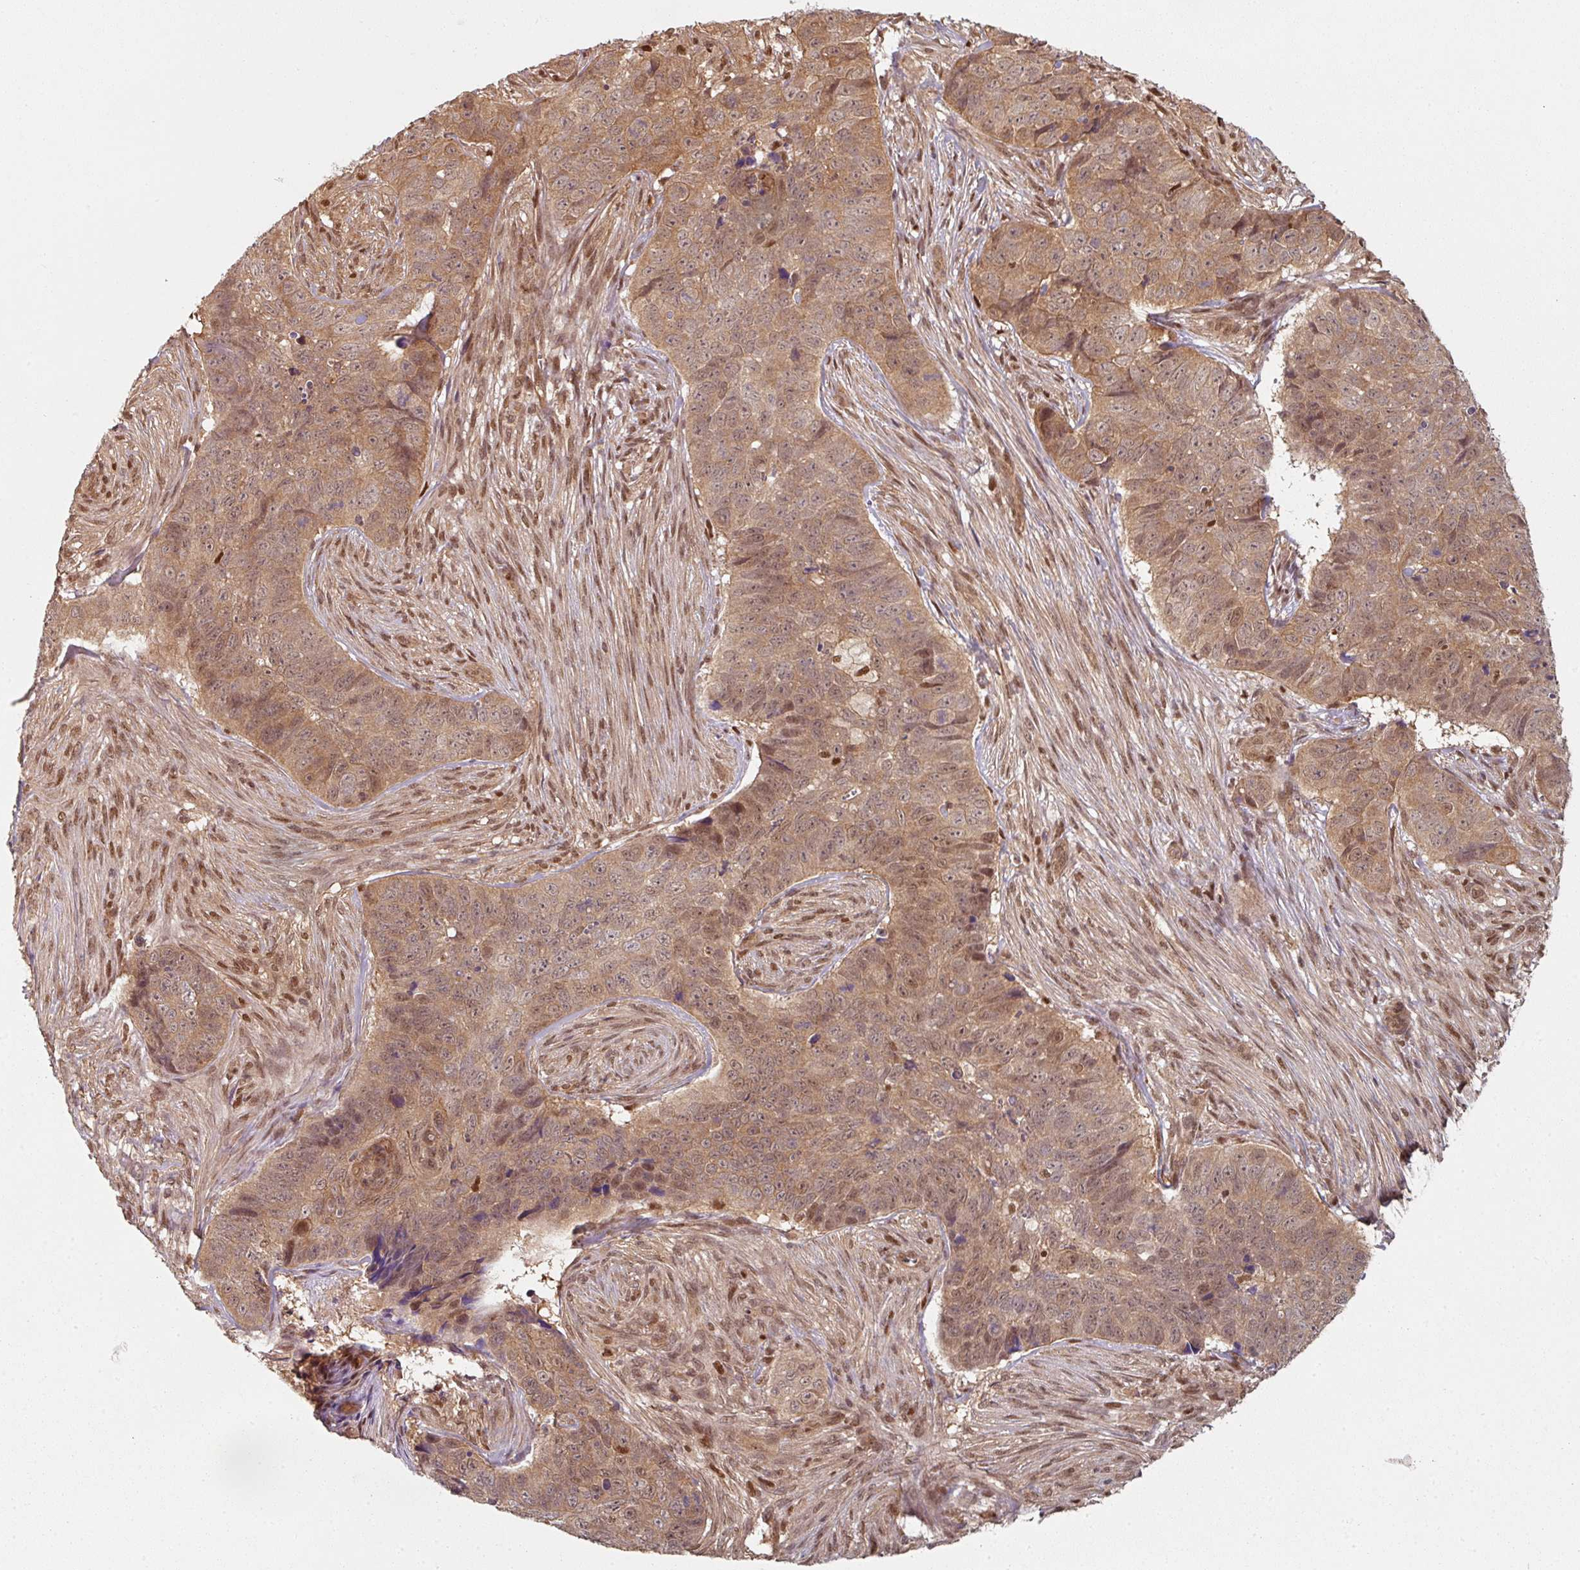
{"staining": {"intensity": "moderate", "quantity": ">75%", "location": "cytoplasmic/membranous,nuclear"}, "tissue": "skin cancer", "cell_type": "Tumor cells", "image_type": "cancer", "snomed": [{"axis": "morphology", "description": "Basal cell carcinoma"}, {"axis": "topography", "description": "Skin"}], "caption": "Immunohistochemical staining of human skin cancer (basal cell carcinoma) shows medium levels of moderate cytoplasmic/membranous and nuclear protein positivity in approximately >75% of tumor cells. (DAB (3,3'-diaminobenzidine) = brown stain, brightfield microscopy at high magnification).", "gene": "PSME3IP1", "patient": {"sex": "female", "age": 82}}